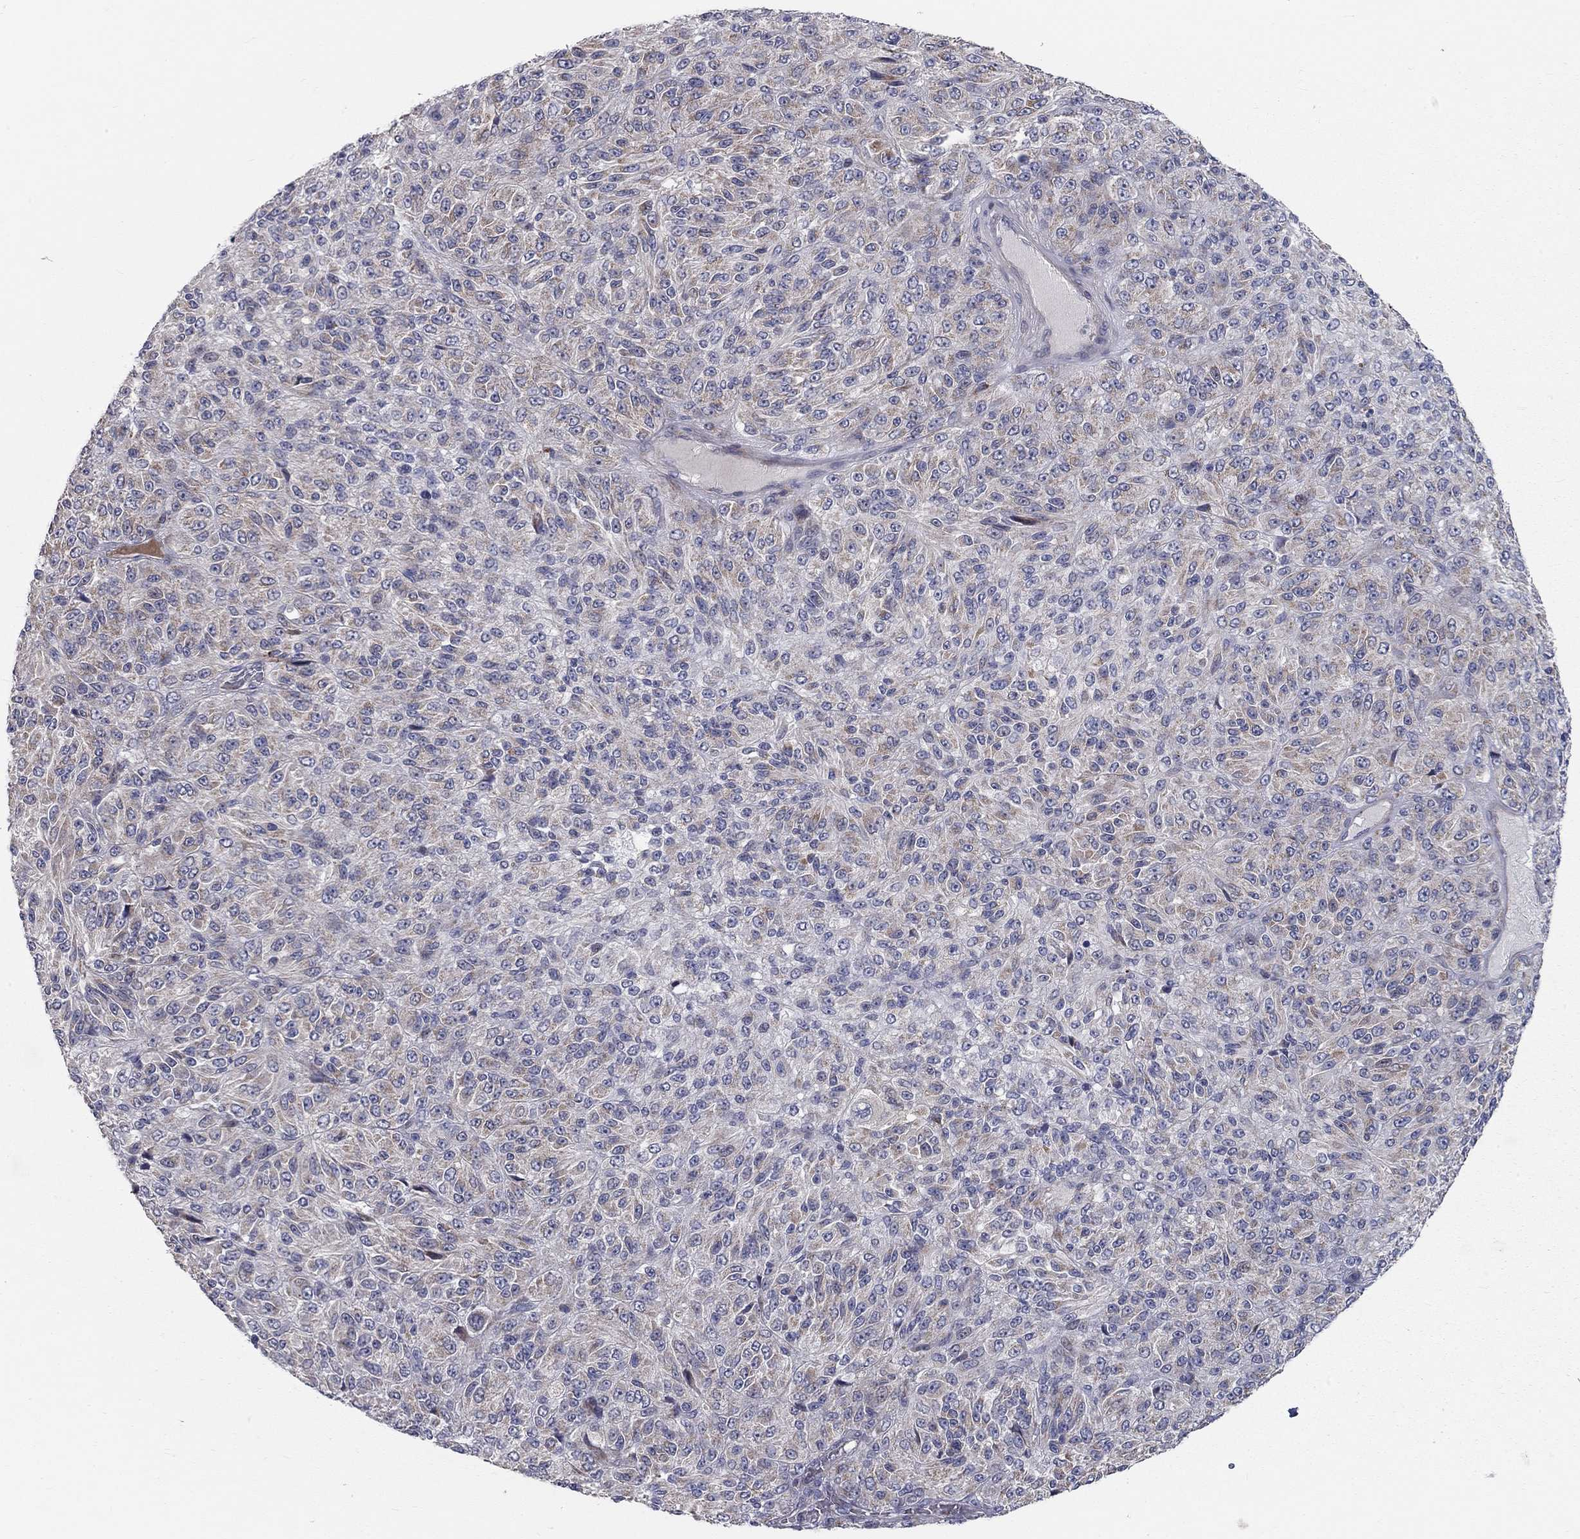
{"staining": {"intensity": "weak", "quantity": "25%-75%", "location": "cytoplasmic/membranous"}, "tissue": "melanoma", "cell_type": "Tumor cells", "image_type": "cancer", "snomed": [{"axis": "morphology", "description": "Malignant melanoma, Metastatic site"}, {"axis": "topography", "description": "Brain"}], "caption": "Brown immunohistochemical staining in melanoma displays weak cytoplasmic/membranous staining in approximately 25%-75% of tumor cells. (DAB IHC, brown staining for protein, blue staining for nuclei).", "gene": "KANSL1L", "patient": {"sex": "female", "age": 56}}